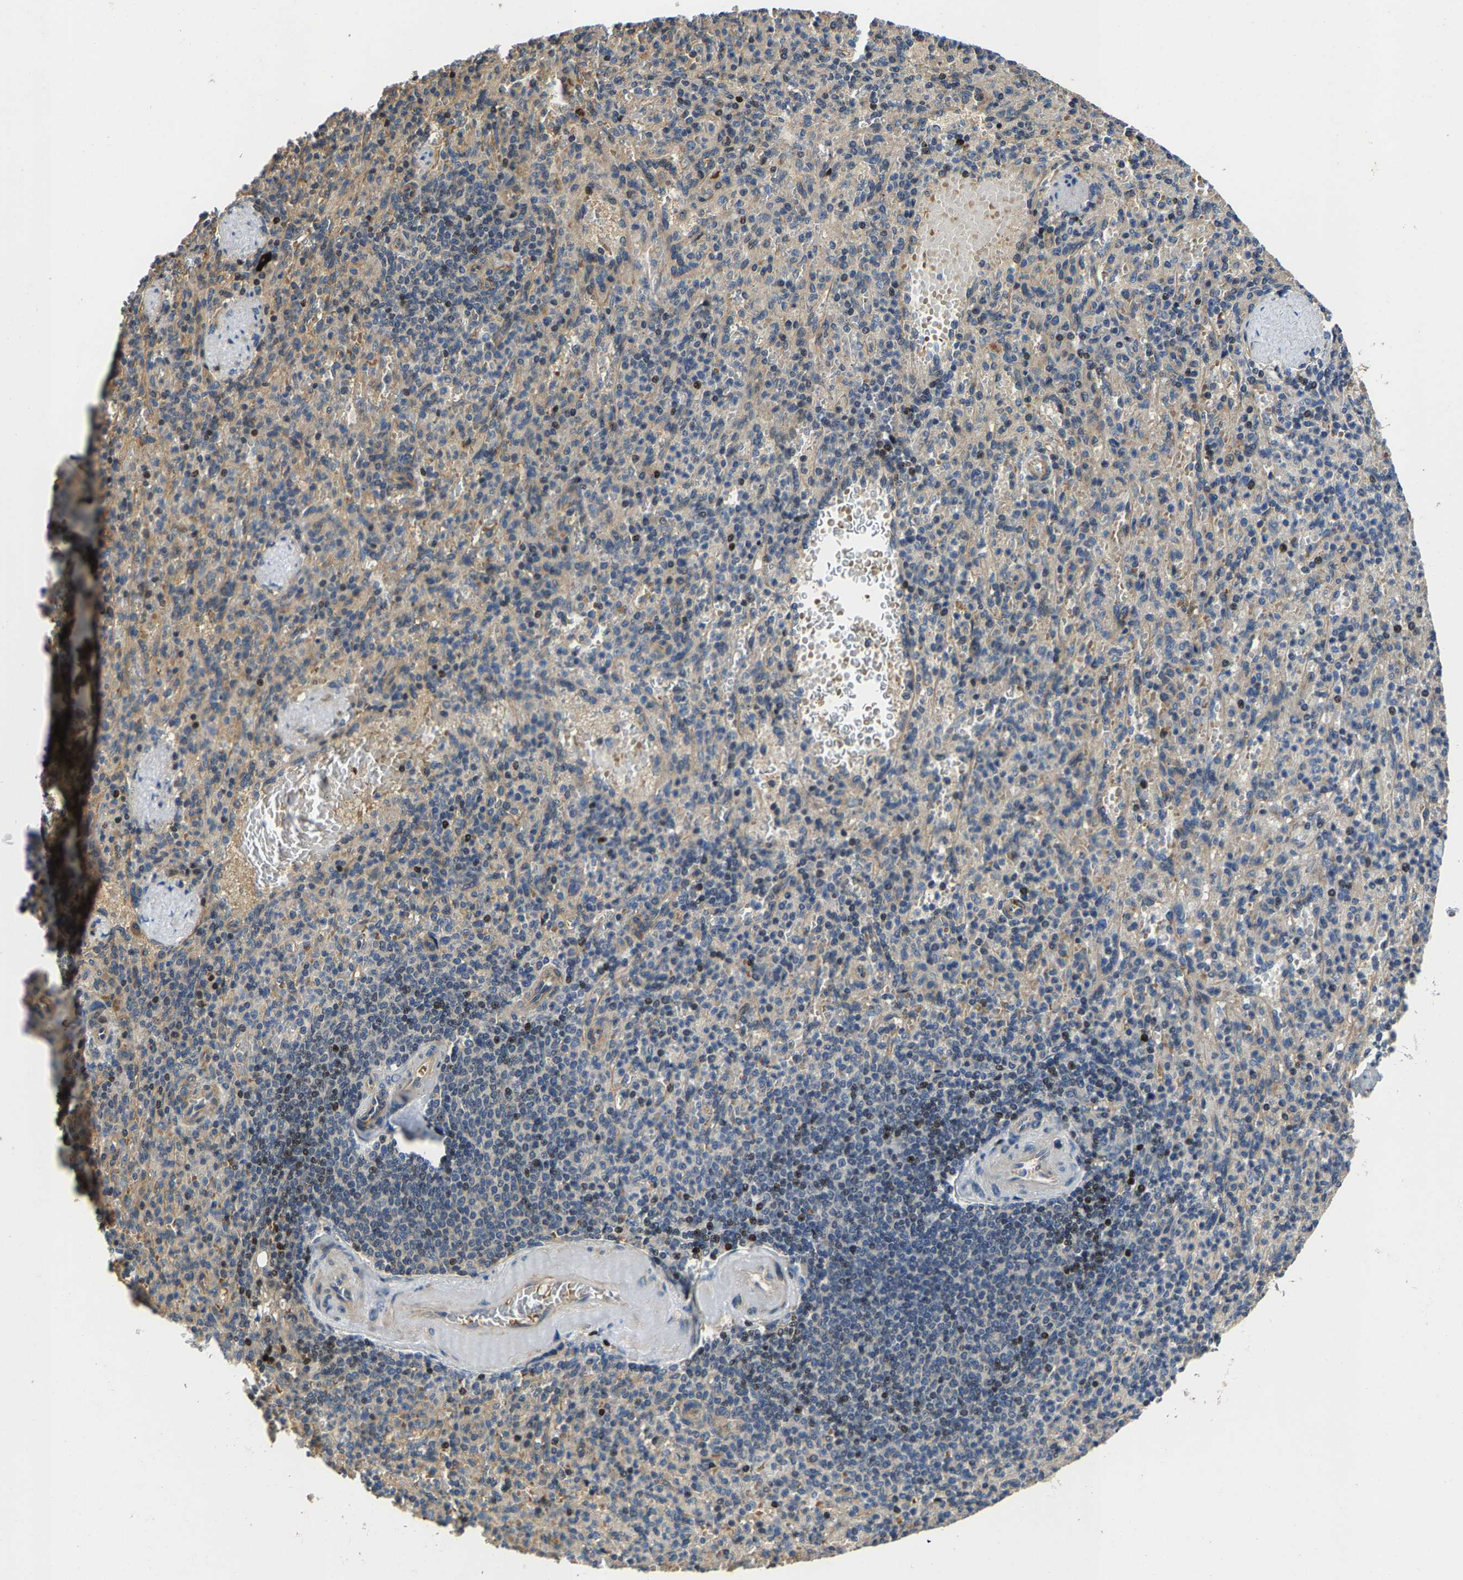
{"staining": {"intensity": "strong", "quantity": "<25%", "location": "nuclear"}, "tissue": "spleen", "cell_type": "Cells in red pulp", "image_type": "normal", "snomed": [{"axis": "morphology", "description": "Normal tissue, NOS"}, {"axis": "topography", "description": "Spleen"}], "caption": "Protein staining exhibits strong nuclear positivity in approximately <25% of cells in red pulp in normal spleen.", "gene": "AGBL3", "patient": {"sex": "female", "age": 74}}